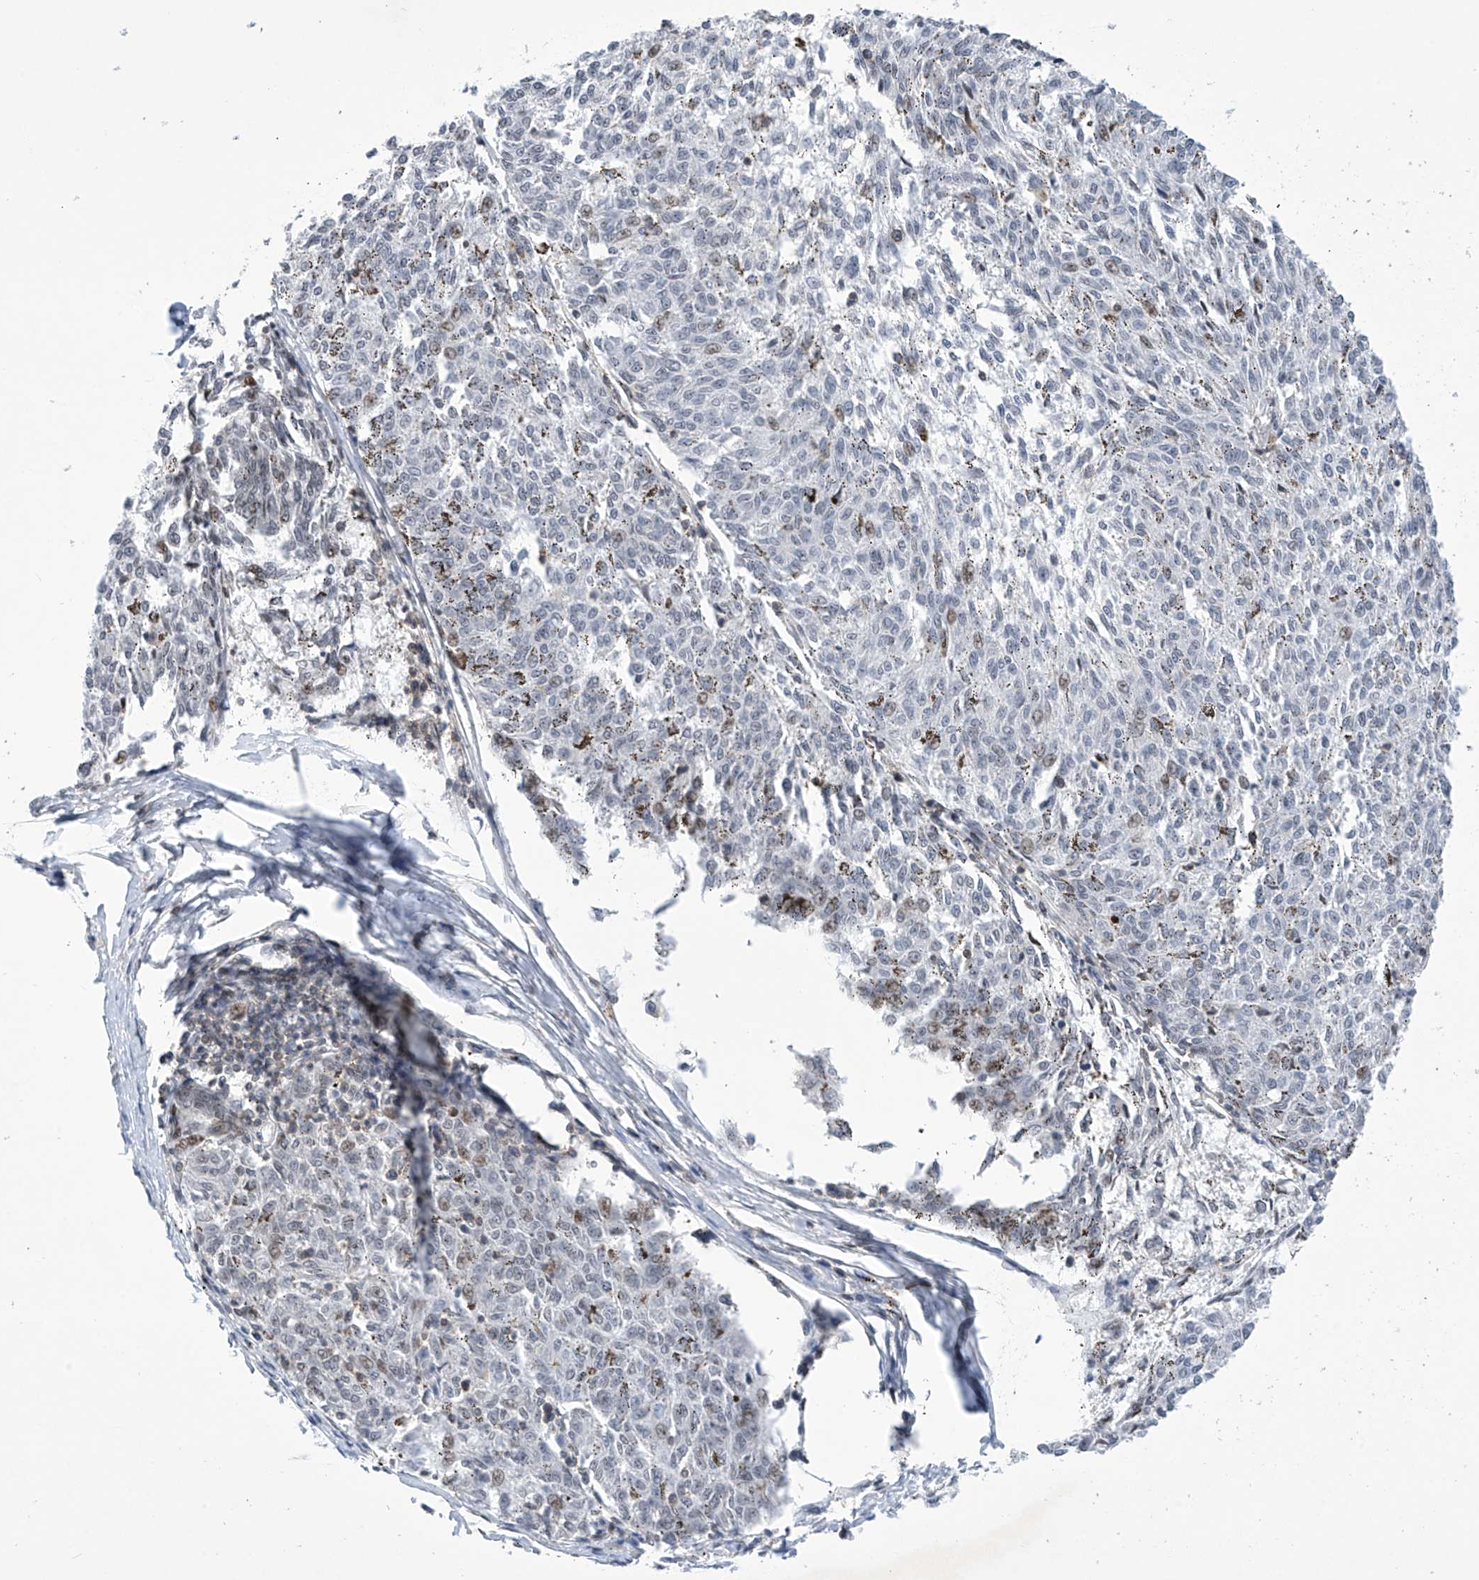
{"staining": {"intensity": "weak", "quantity": "<25%", "location": "nuclear"}, "tissue": "melanoma", "cell_type": "Tumor cells", "image_type": "cancer", "snomed": [{"axis": "morphology", "description": "Malignant melanoma, NOS"}, {"axis": "topography", "description": "Skin"}], "caption": "Immunohistochemical staining of human malignant melanoma displays no significant staining in tumor cells.", "gene": "MSL3", "patient": {"sex": "female", "age": 72}}